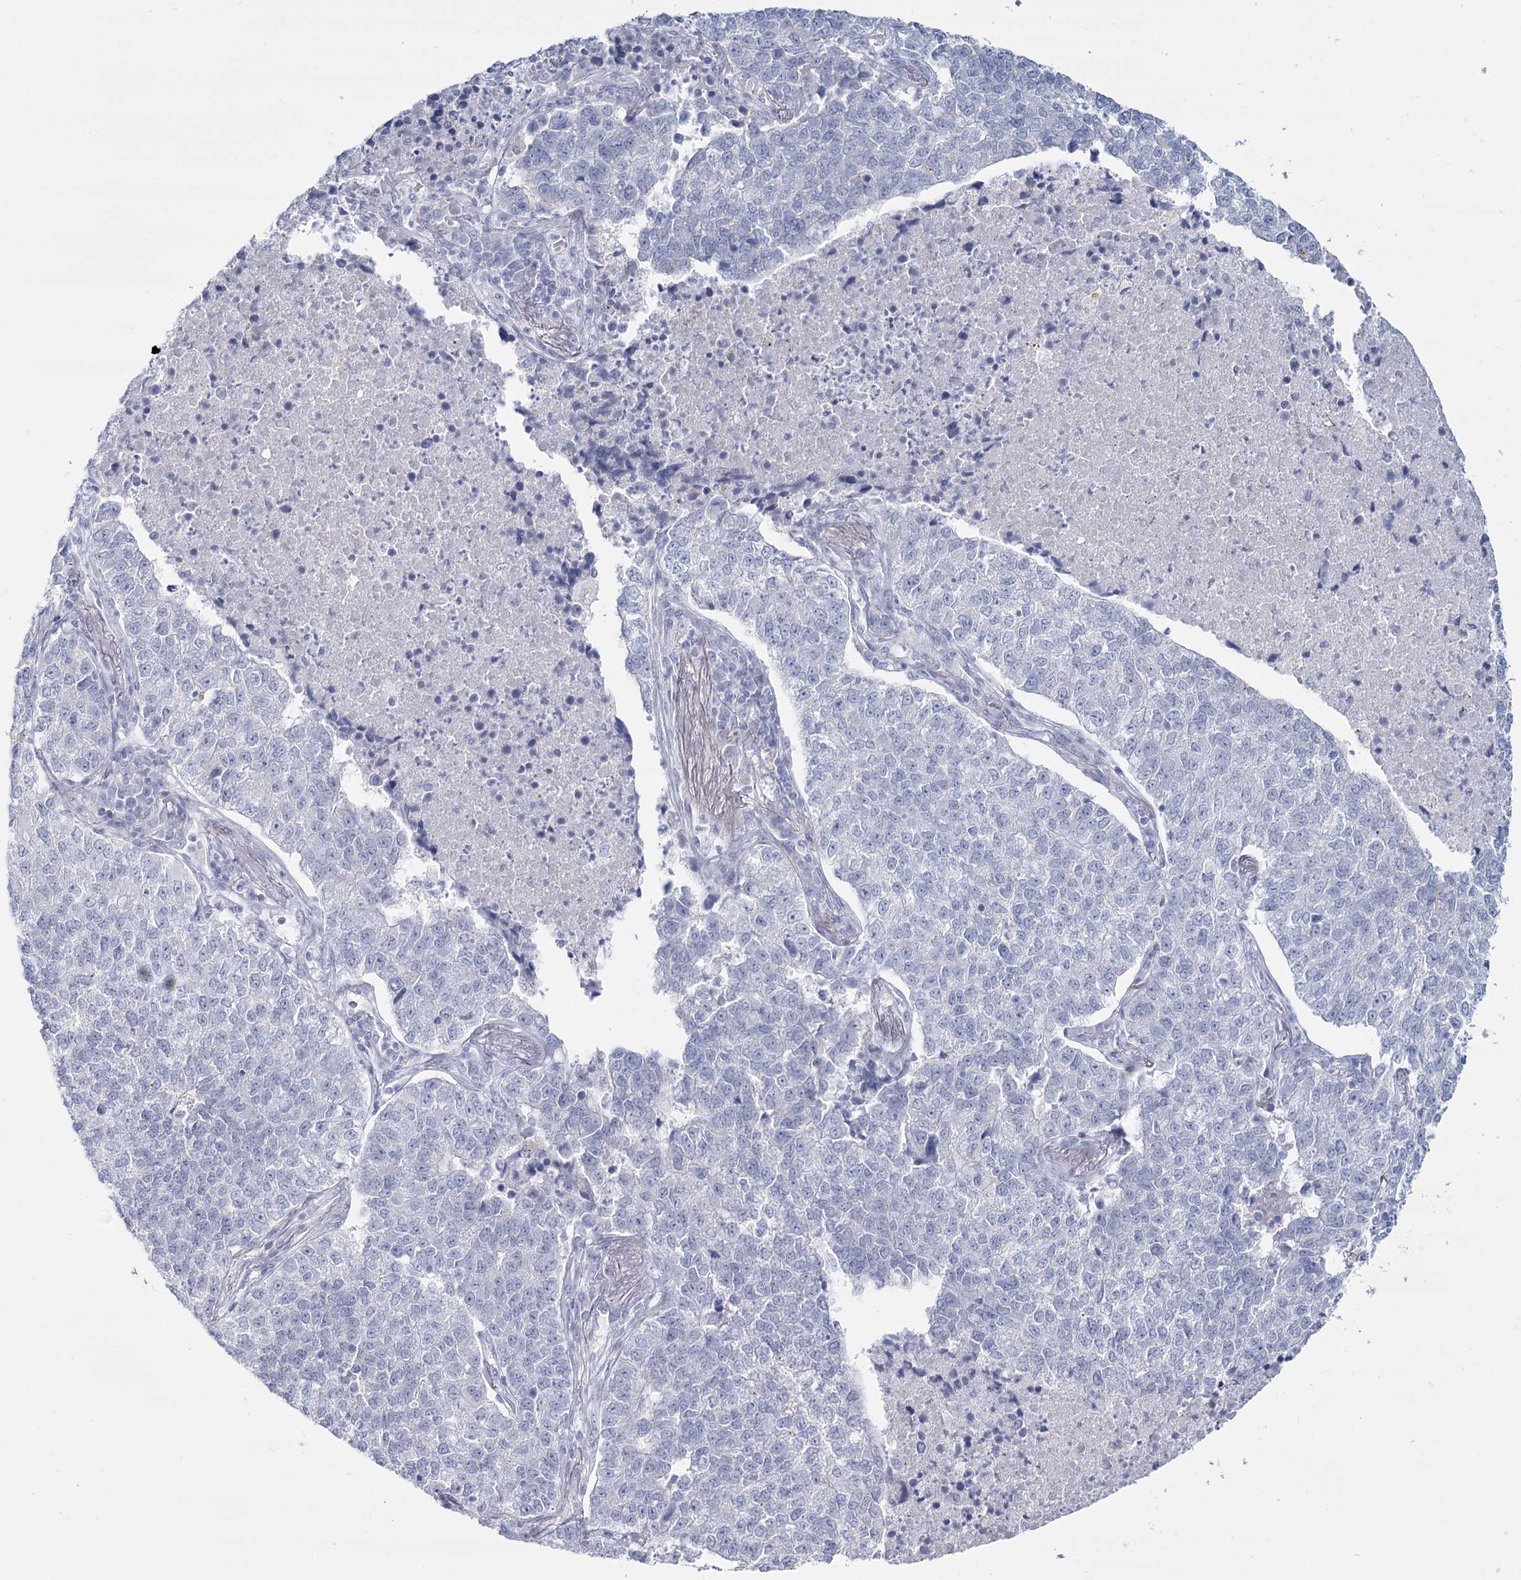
{"staining": {"intensity": "negative", "quantity": "none", "location": "none"}, "tissue": "lung cancer", "cell_type": "Tumor cells", "image_type": "cancer", "snomed": [{"axis": "morphology", "description": "Adenocarcinoma, NOS"}, {"axis": "topography", "description": "Lung"}], "caption": "There is no significant positivity in tumor cells of lung cancer.", "gene": "SLC6A19", "patient": {"sex": "male", "age": 49}}